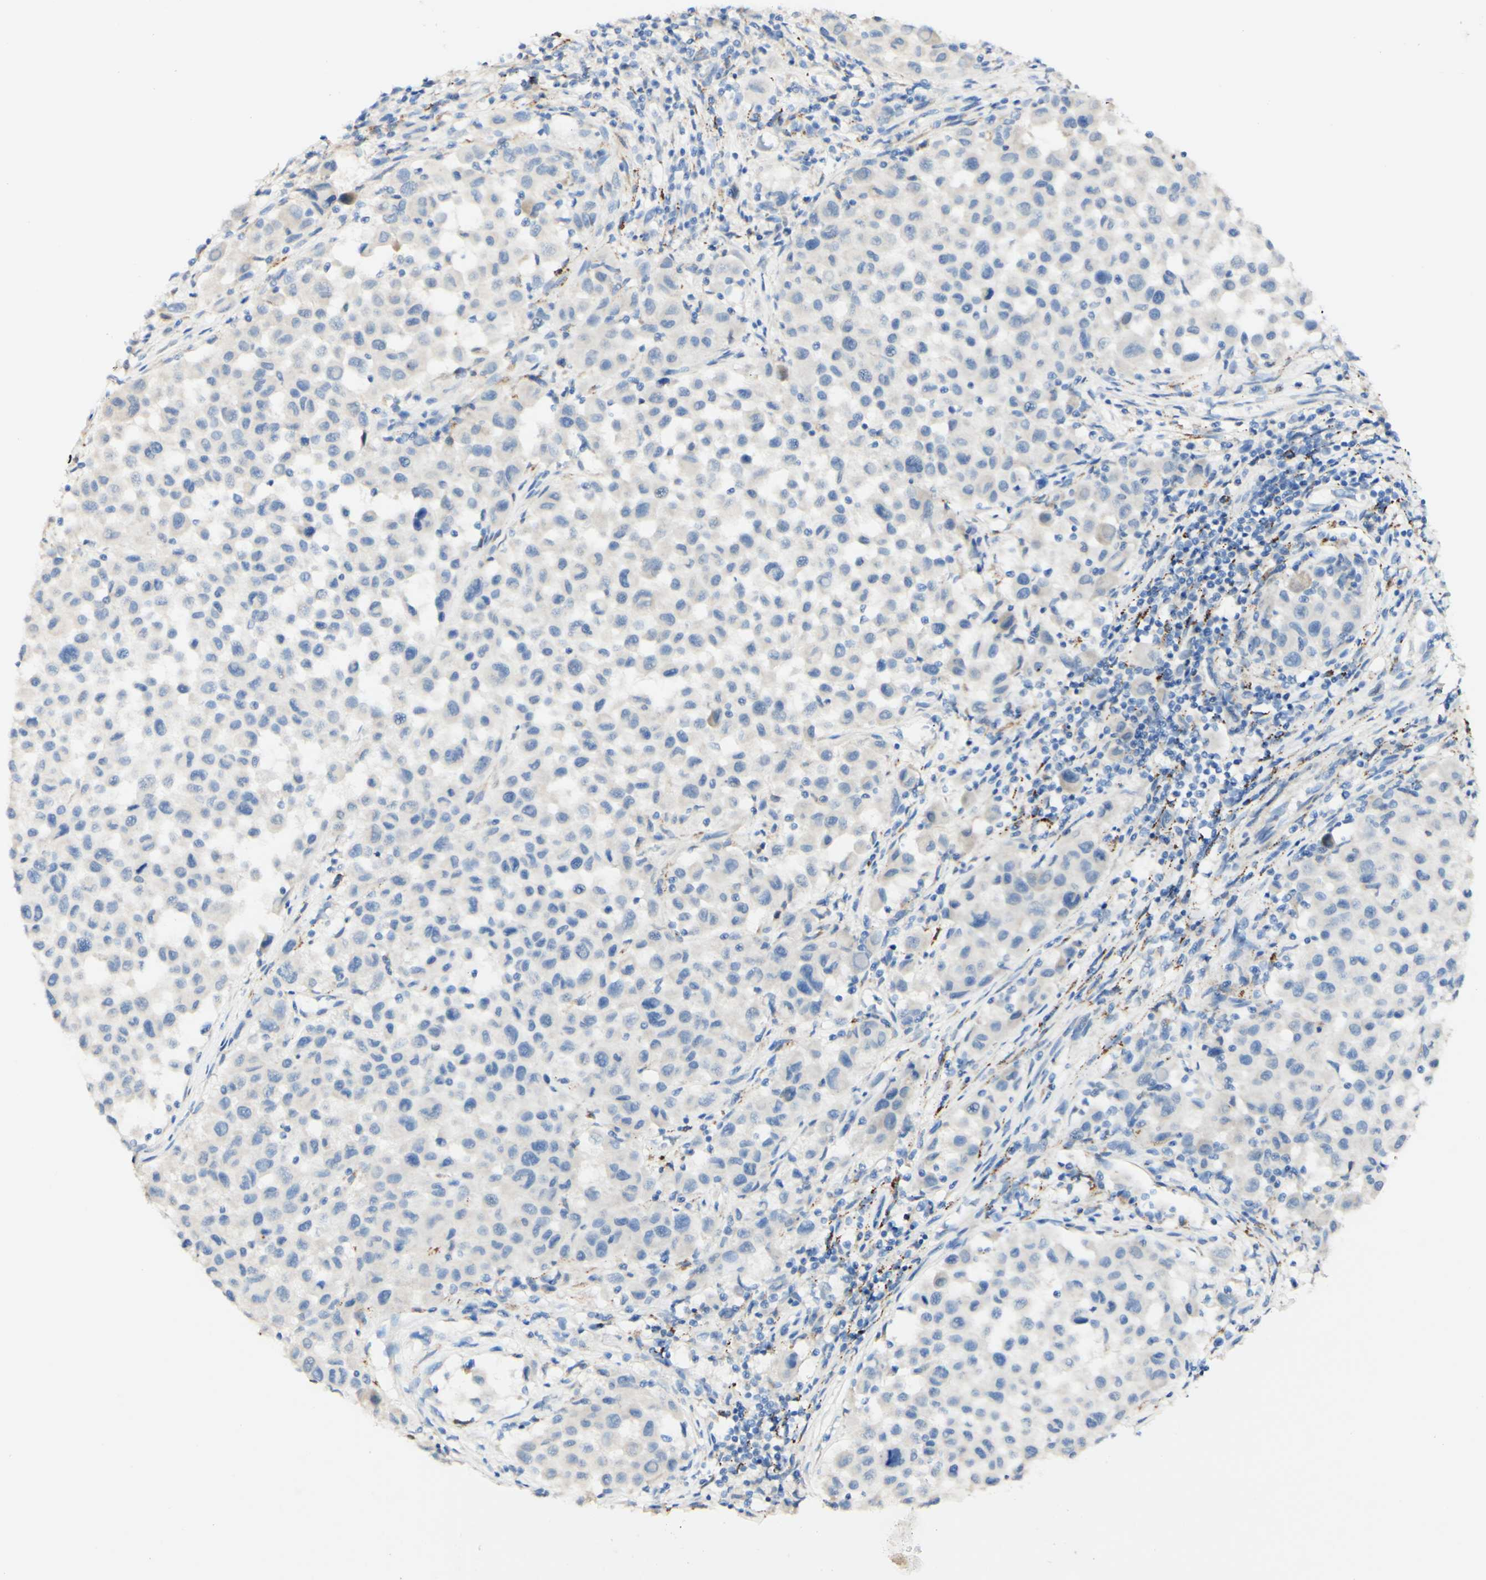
{"staining": {"intensity": "negative", "quantity": "none", "location": "none"}, "tissue": "melanoma", "cell_type": "Tumor cells", "image_type": "cancer", "snomed": [{"axis": "morphology", "description": "Malignant melanoma, Metastatic site"}, {"axis": "topography", "description": "Lymph node"}], "caption": "Image shows no protein staining in tumor cells of melanoma tissue.", "gene": "FGF4", "patient": {"sex": "male", "age": 61}}